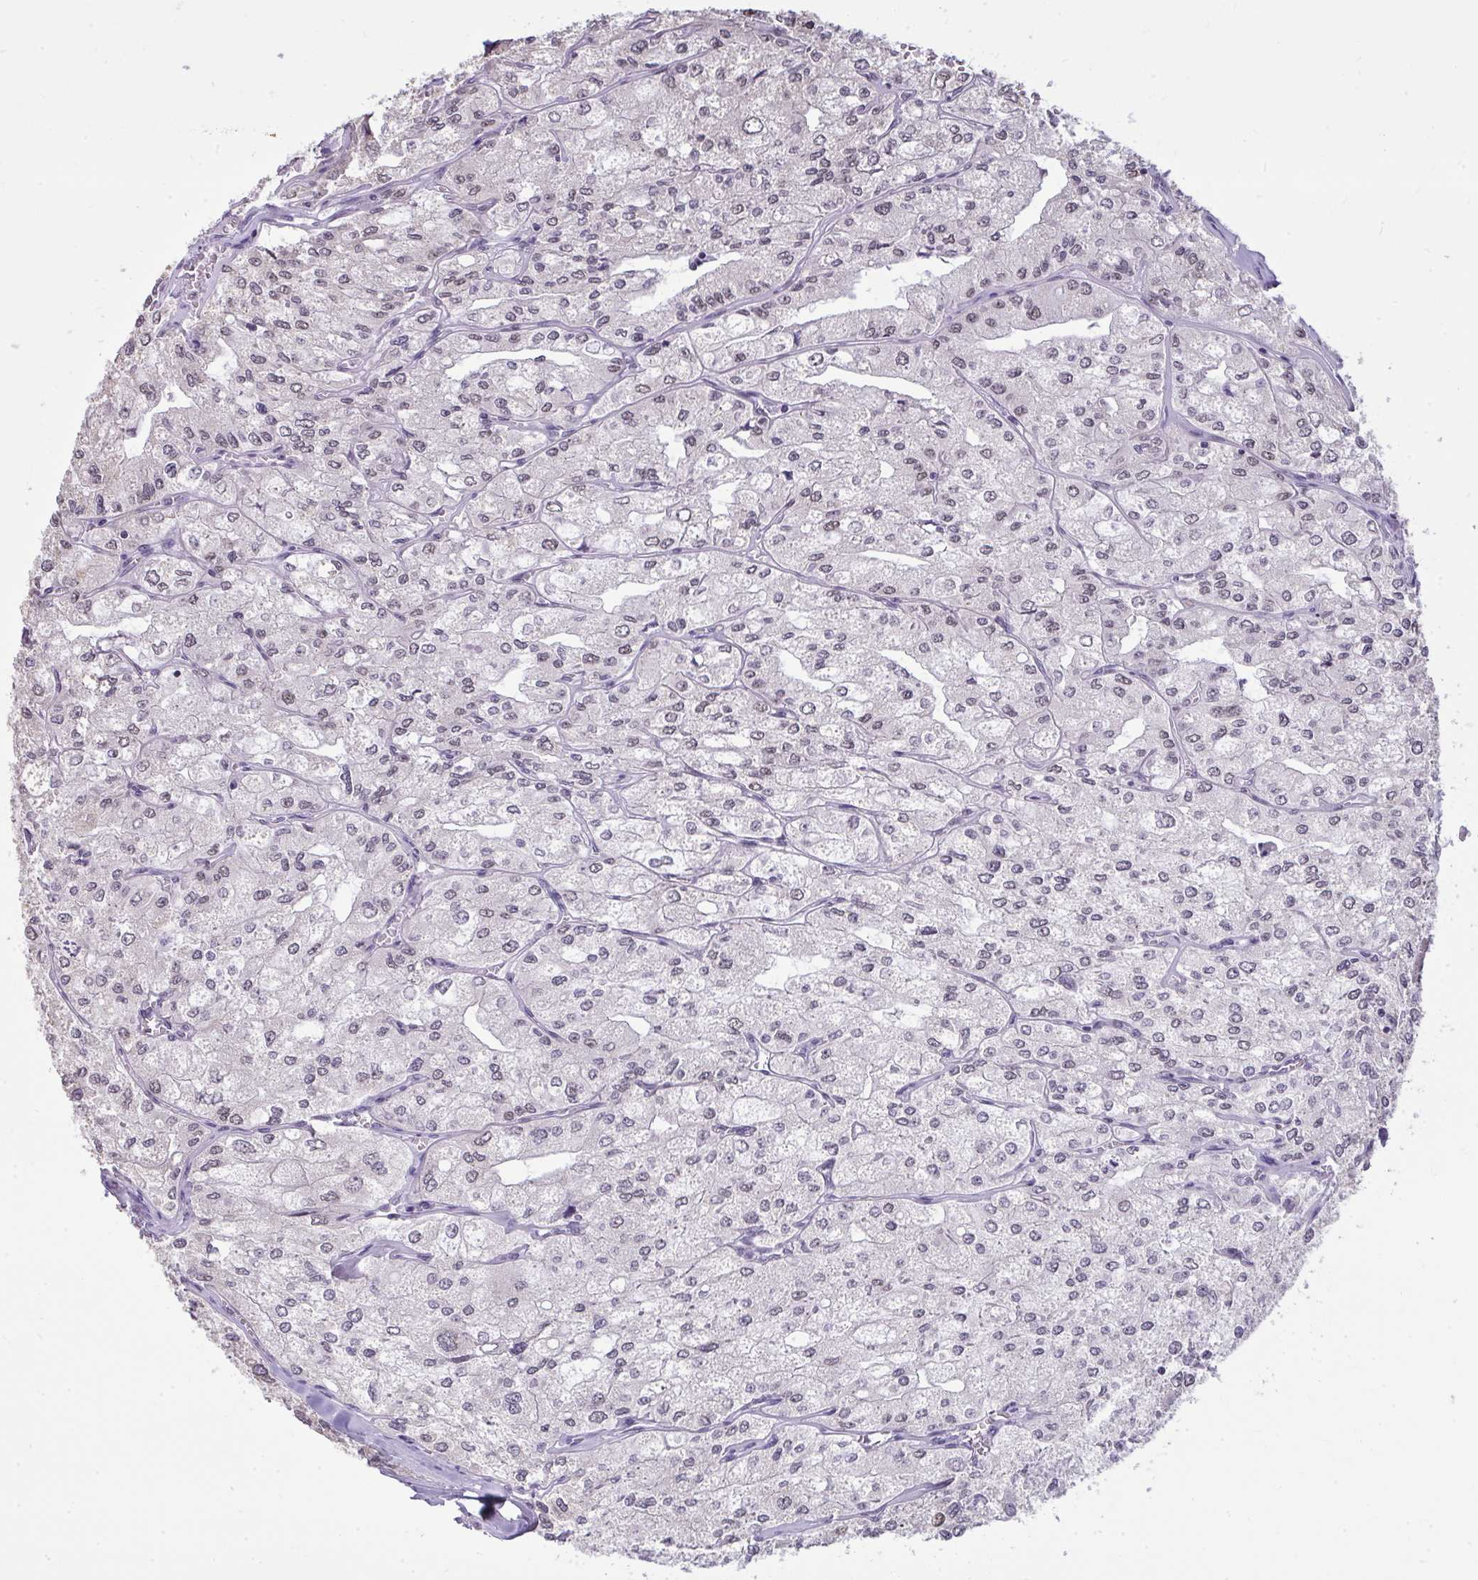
{"staining": {"intensity": "negative", "quantity": "none", "location": "none"}, "tissue": "renal cancer", "cell_type": "Tumor cells", "image_type": "cancer", "snomed": [{"axis": "morphology", "description": "Adenocarcinoma, NOS"}, {"axis": "topography", "description": "Kidney"}], "caption": "Tumor cells are negative for protein expression in human adenocarcinoma (renal).", "gene": "NPPA", "patient": {"sex": "female", "age": 70}}